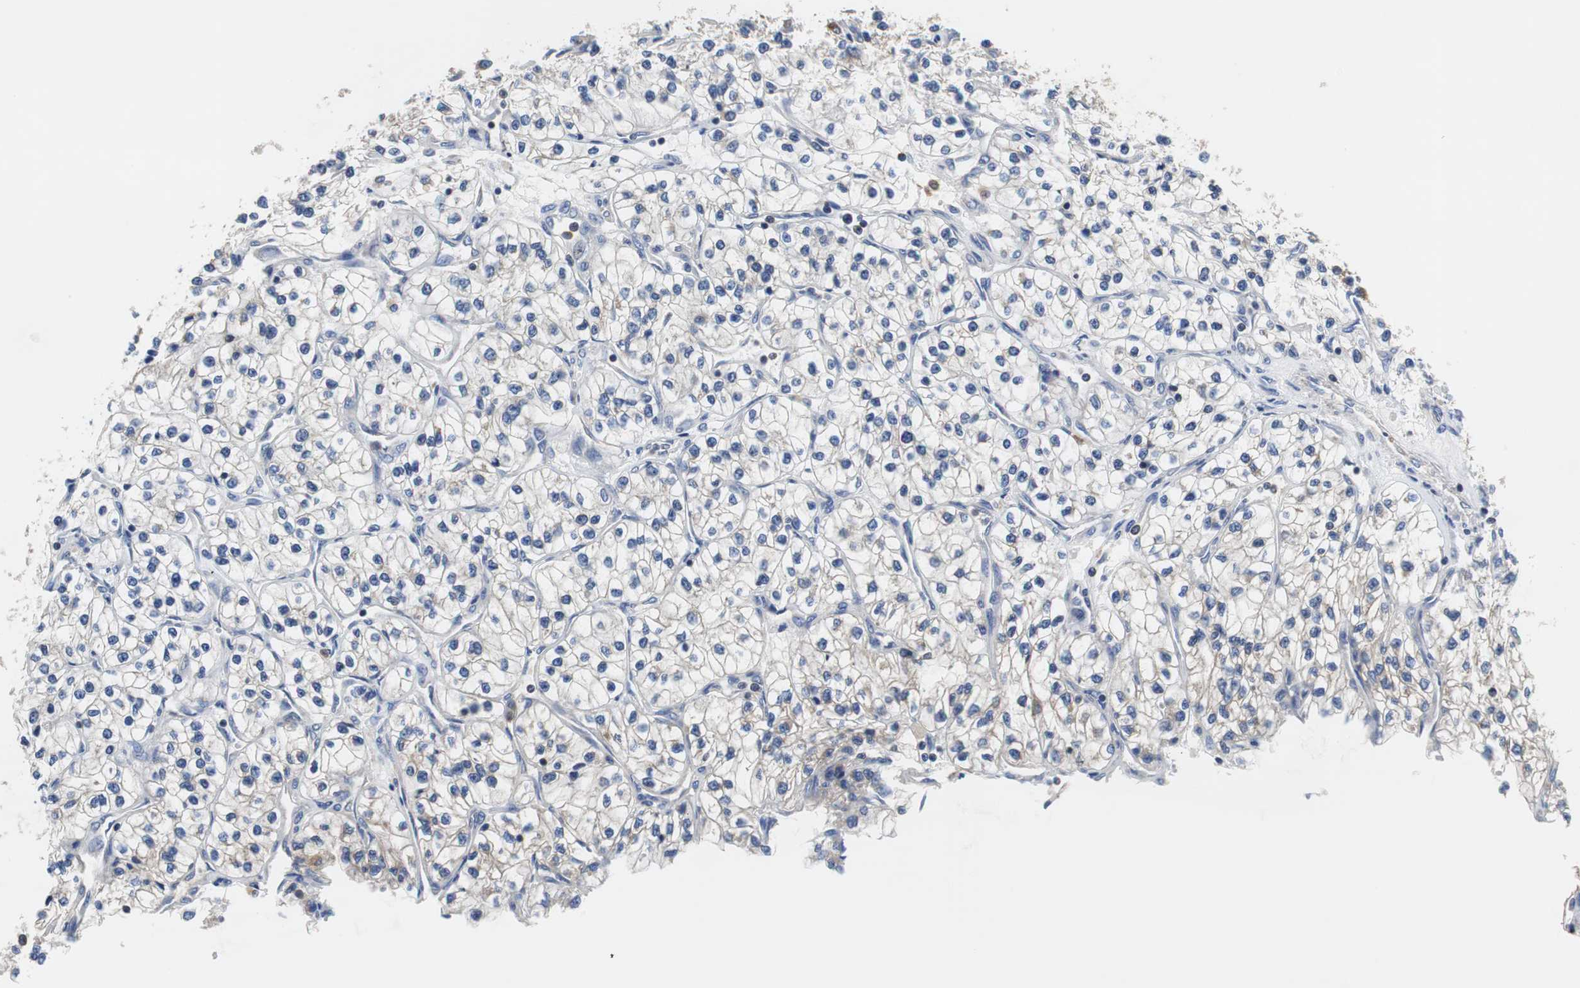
{"staining": {"intensity": "weak", "quantity": "<25%", "location": "cytoplasmic/membranous"}, "tissue": "renal cancer", "cell_type": "Tumor cells", "image_type": "cancer", "snomed": [{"axis": "morphology", "description": "Adenocarcinoma, NOS"}, {"axis": "topography", "description": "Kidney"}], "caption": "A high-resolution image shows immunohistochemistry staining of renal cancer, which demonstrates no significant expression in tumor cells.", "gene": "VAMP8", "patient": {"sex": "female", "age": 57}}